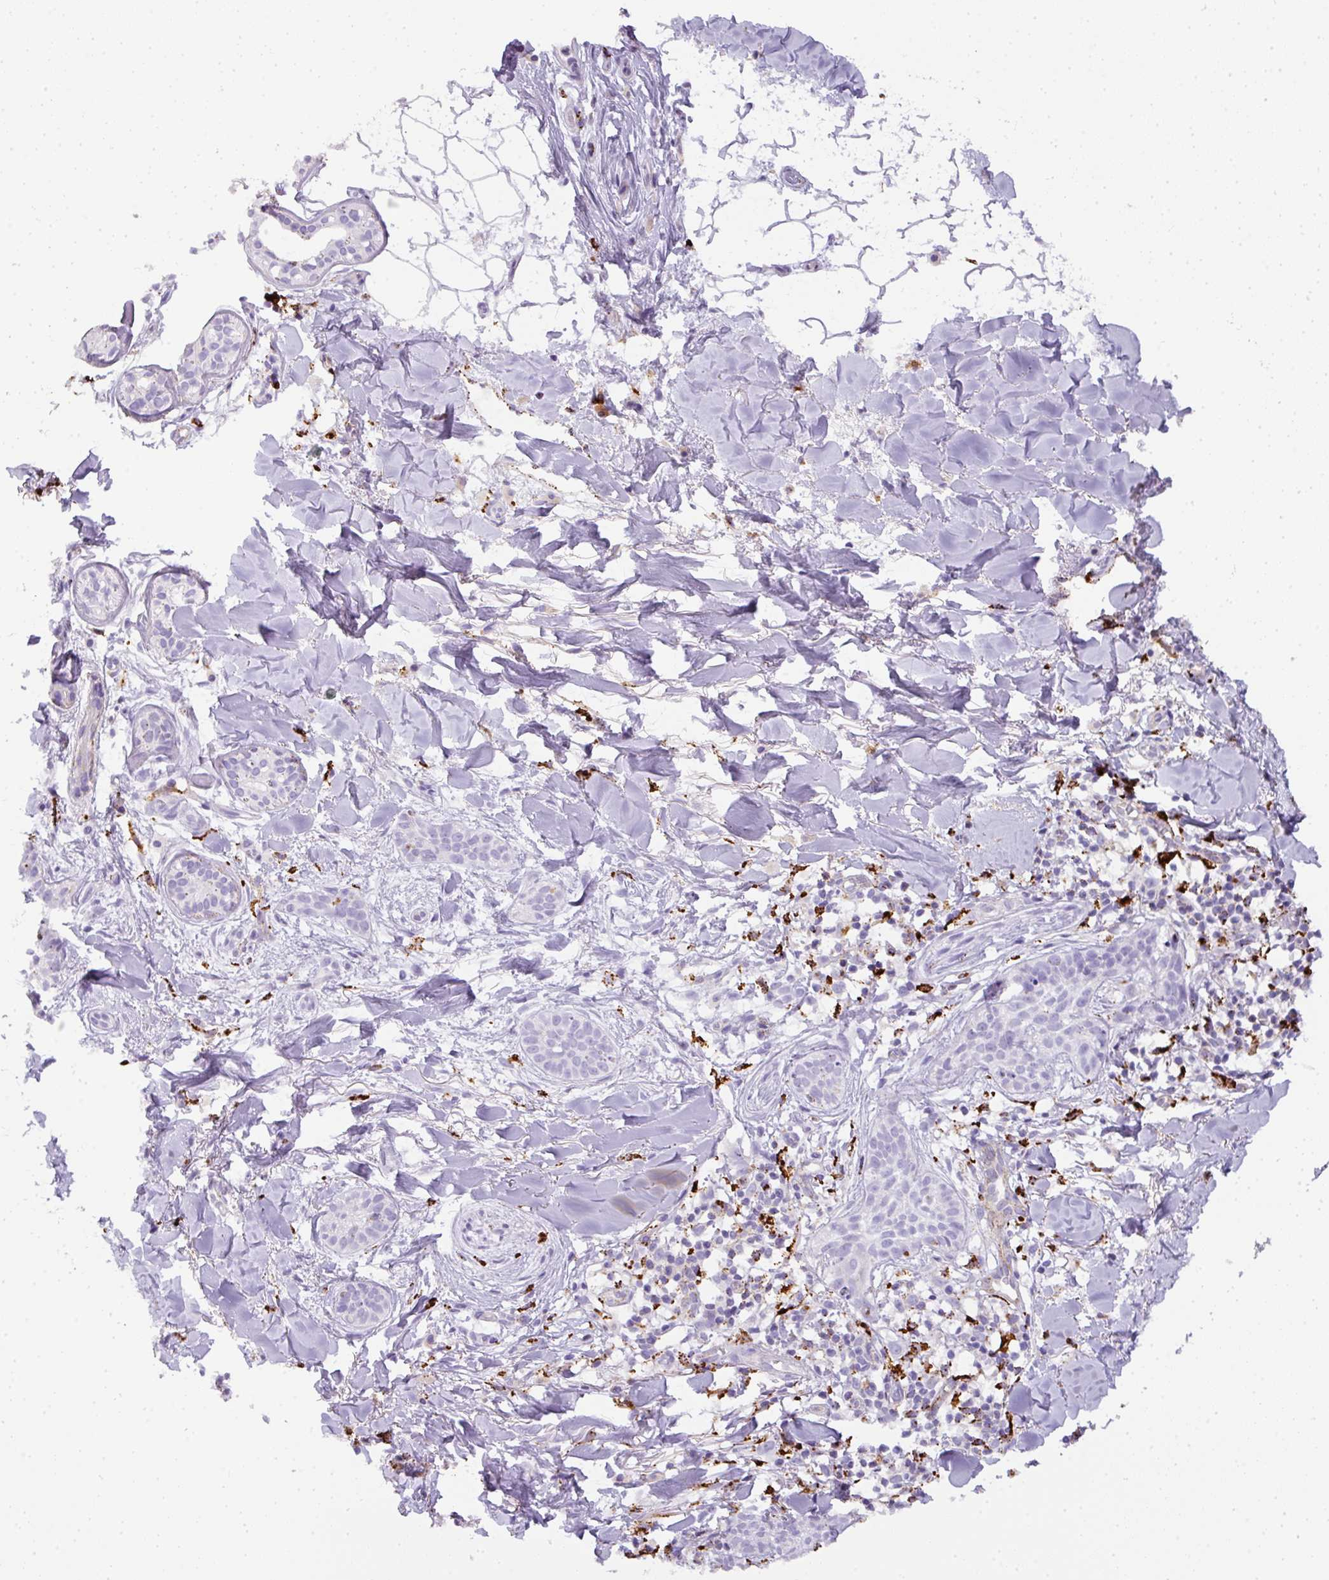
{"staining": {"intensity": "negative", "quantity": "none", "location": "none"}, "tissue": "skin cancer", "cell_type": "Tumor cells", "image_type": "cancer", "snomed": [{"axis": "morphology", "description": "Basal cell carcinoma"}, {"axis": "topography", "description": "Skin"}], "caption": "Tumor cells show no significant protein expression in skin cancer.", "gene": "MMACHC", "patient": {"sex": "male", "age": 52}}